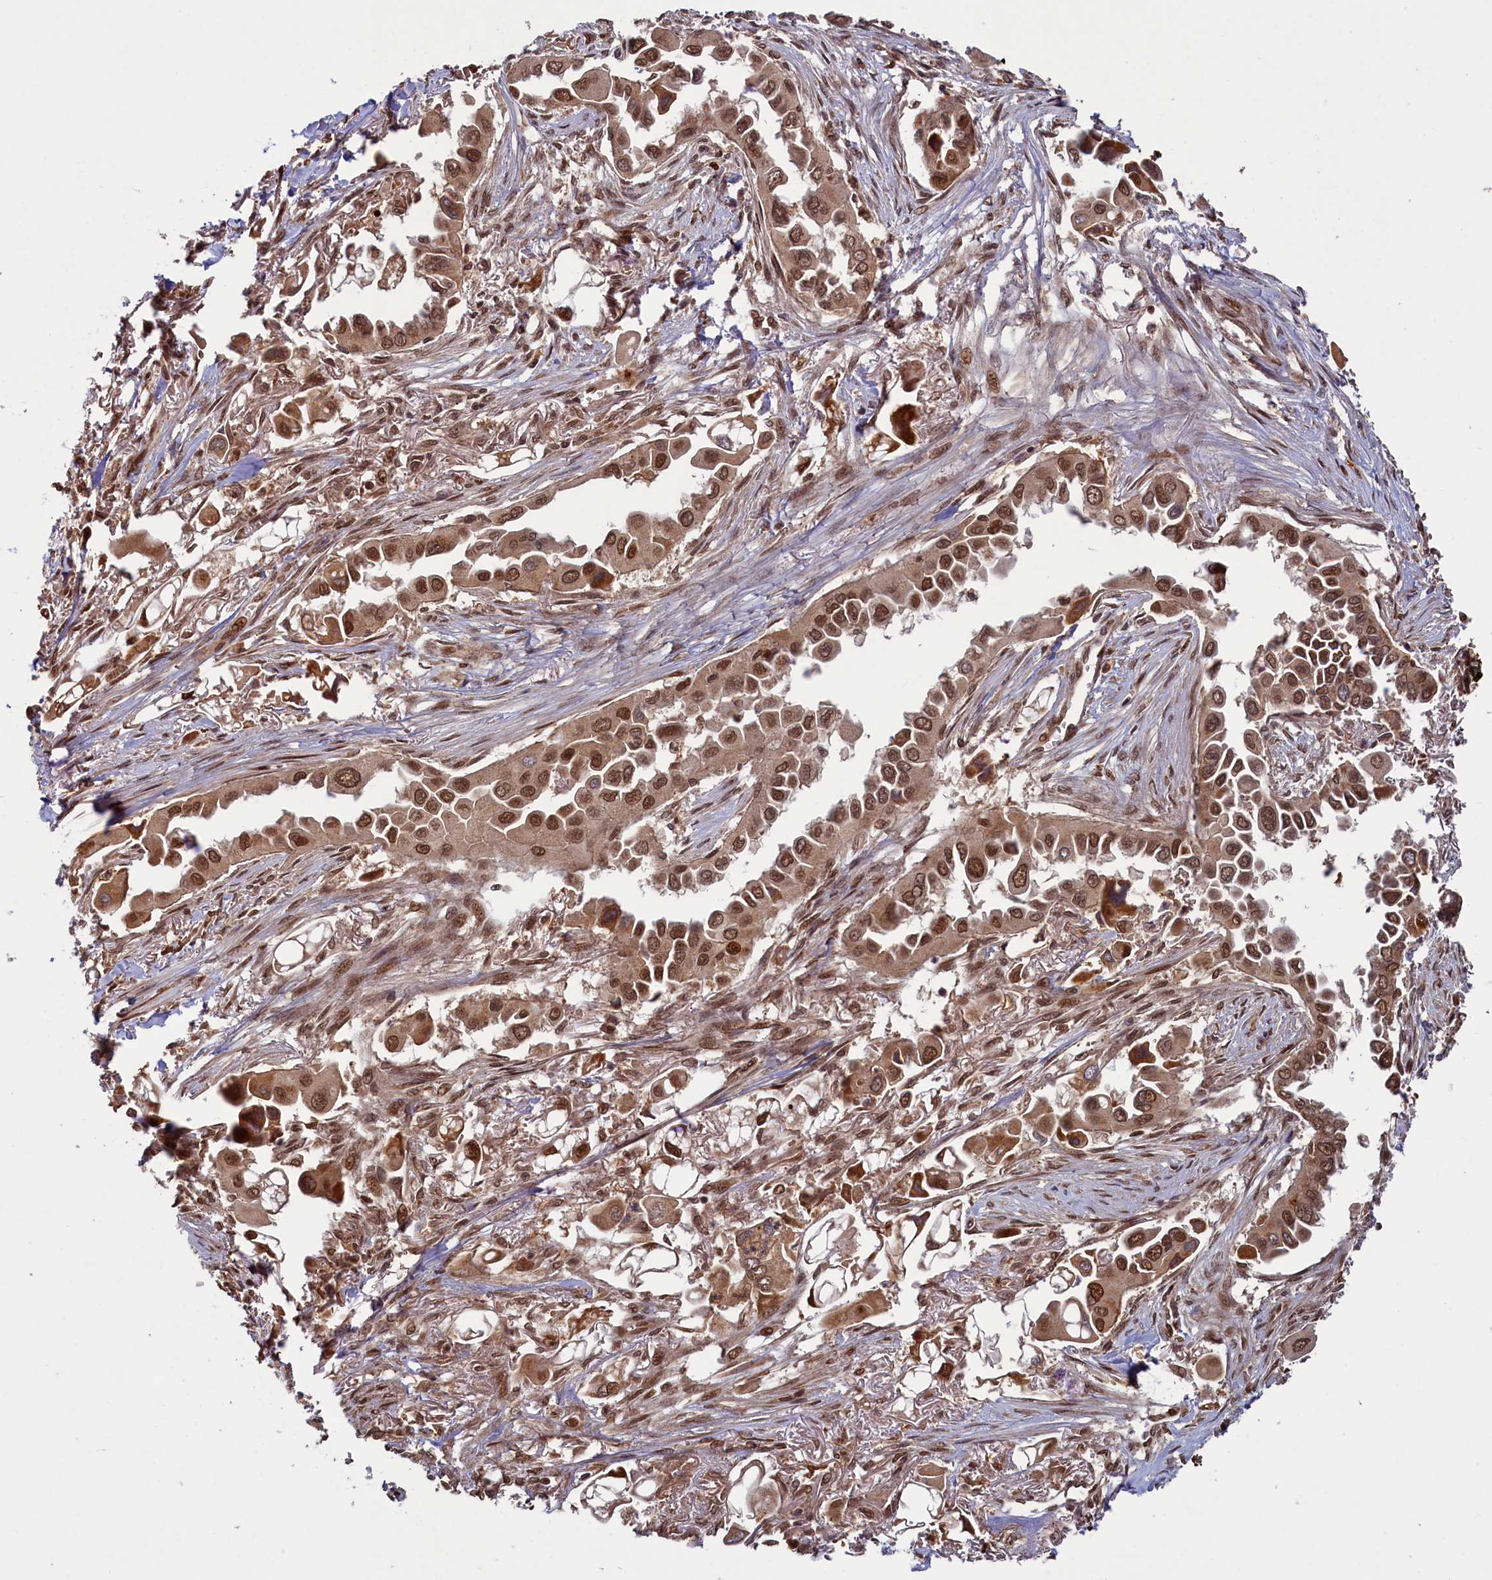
{"staining": {"intensity": "strong", "quantity": ">75%", "location": "nuclear"}, "tissue": "lung cancer", "cell_type": "Tumor cells", "image_type": "cancer", "snomed": [{"axis": "morphology", "description": "Adenocarcinoma, NOS"}, {"axis": "topography", "description": "Lung"}], "caption": "Human lung cancer (adenocarcinoma) stained with a protein marker reveals strong staining in tumor cells.", "gene": "NAE1", "patient": {"sex": "female", "age": 76}}